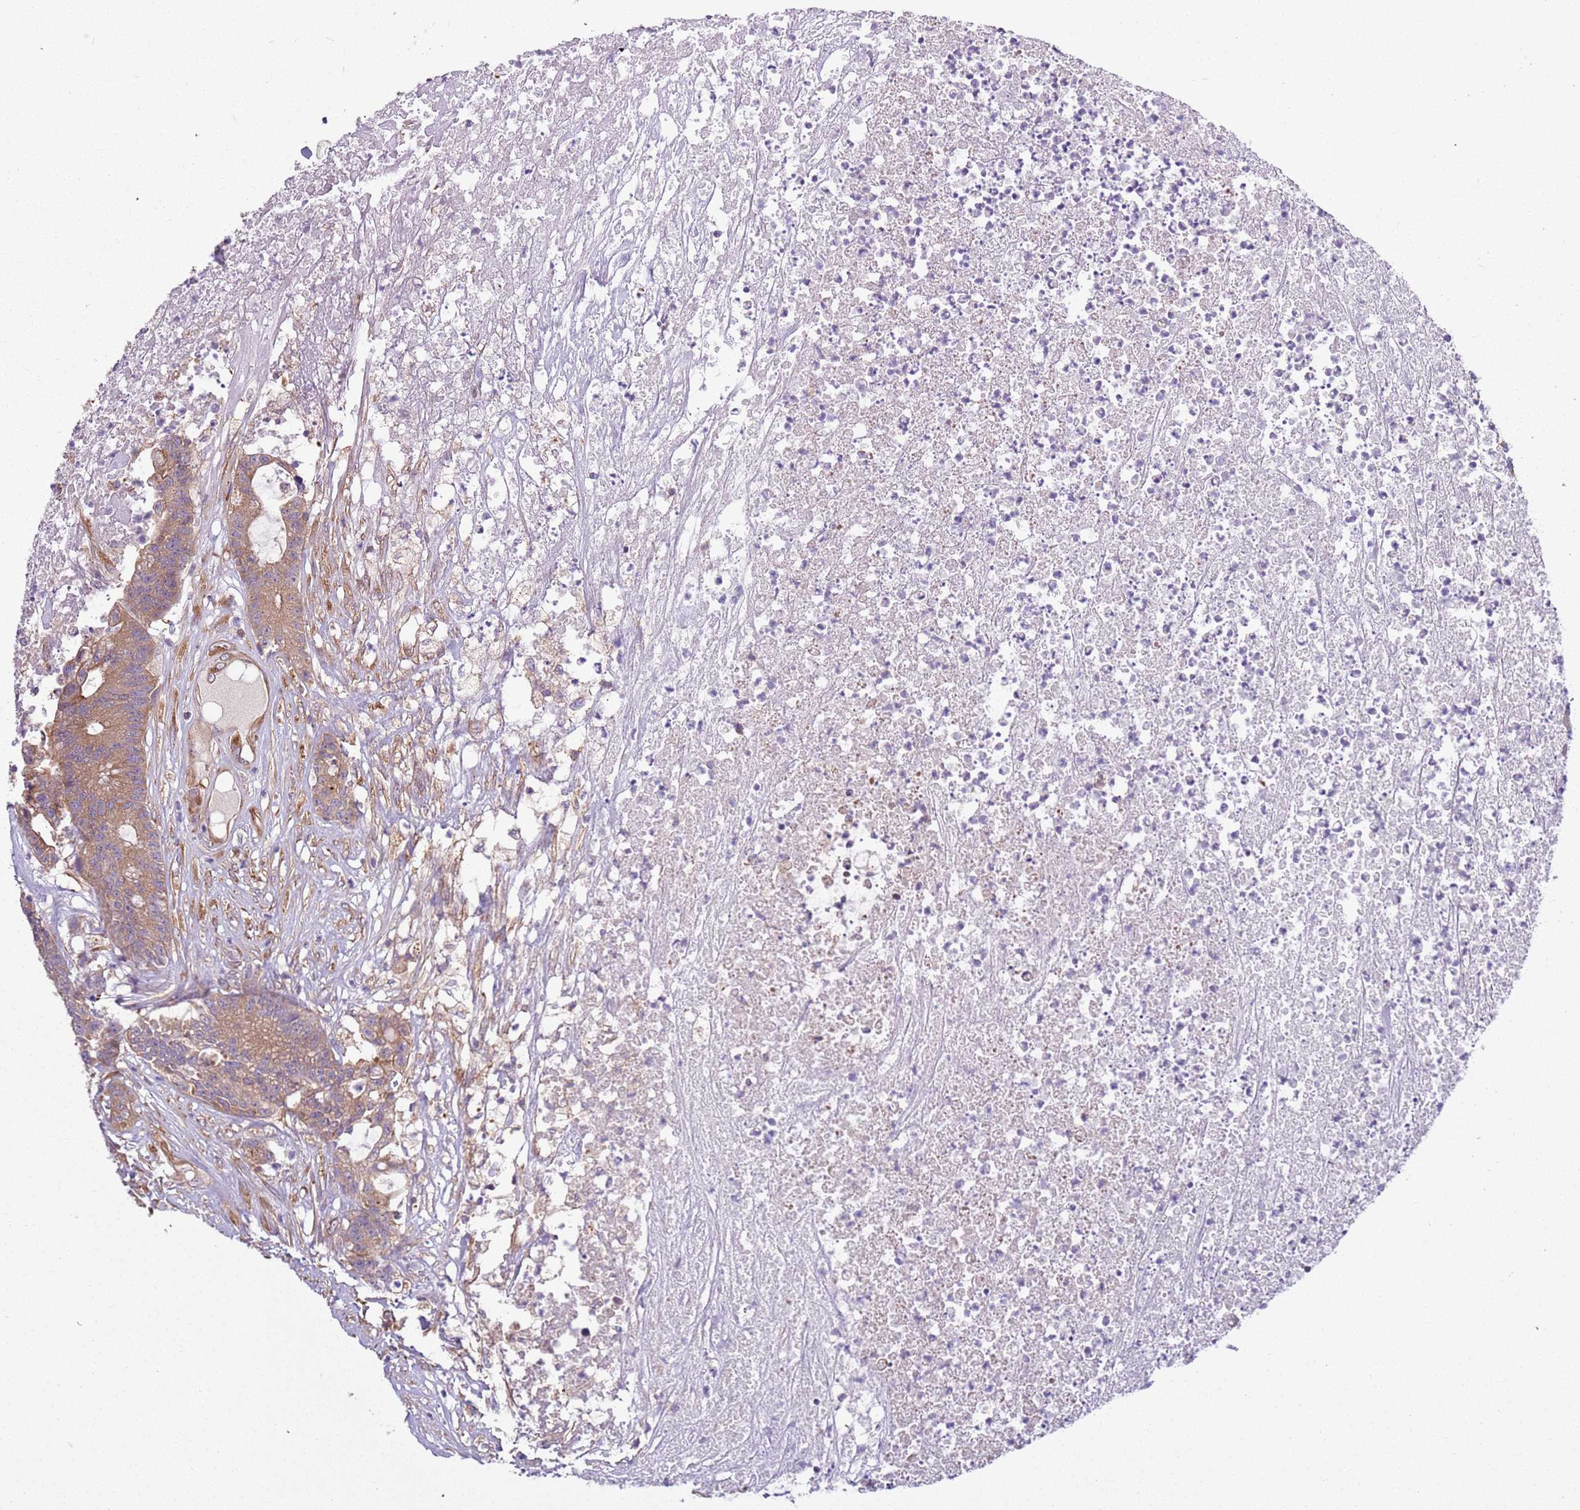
{"staining": {"intensity": "moderate", "quantity": ">75%", "location": "cytoplasmic/membranous"}, "tissue": "colorectal cancer", "cell_type": "Tumor cells", "image_type": "cancer", "snomed": [{"axis": "morphology", "description": "Adenocarcinoma, NOS"}, {"axis": "topography", "description": "Colon"}], "caption": "Colorectal cancer stained with DAB (3,3'-diaminobenzidine) IHC exhibits medium levels of moderate cytoplasmic/membranous expression in approximately >75% of tumor cells.", "gene": "GNL1", "patient": {"sex": "female", "age": 84}}